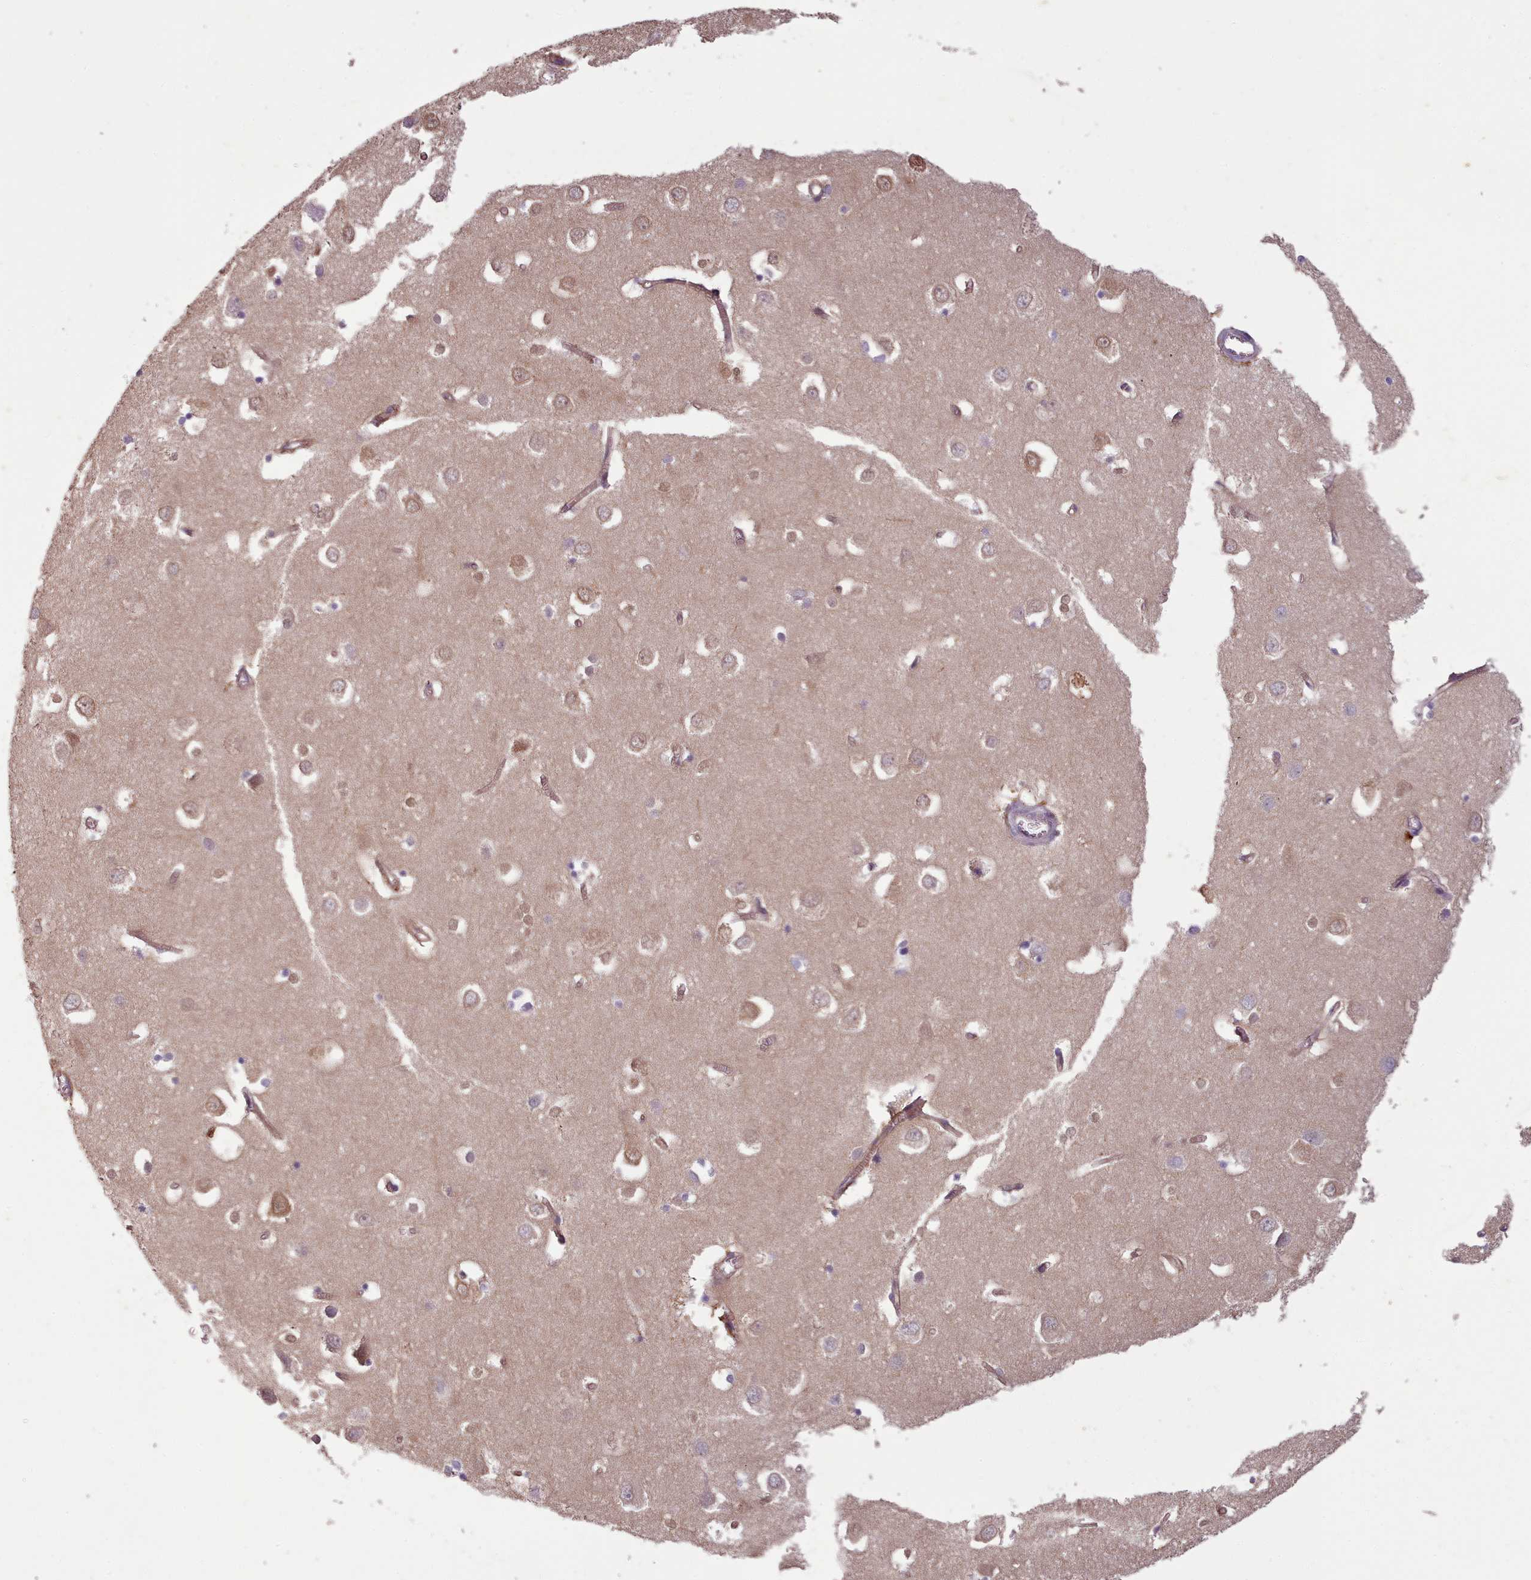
{"staining": {"intensity": "weak", "quantity": ">75%", "location": "cytoplasmic/membranous"}, "tissue": "cerebral cortex", "cell_type": "Endothelial cells", "image_type": "normal", "snomed": [{"axis": "morphology", "description": "Normal tissue, NOS"}, {"axis": "topography", "description": "Cerebral cortex"}], "caption": "There is low levels of weak cytoplasmic/membranous expression in endothelial cells of unremarkable cerebral cortex, as demonstrated by immunohistochemical staining (brown color).", "gene": "PLD4", "patient": {"sex": "male", "age": 70}}